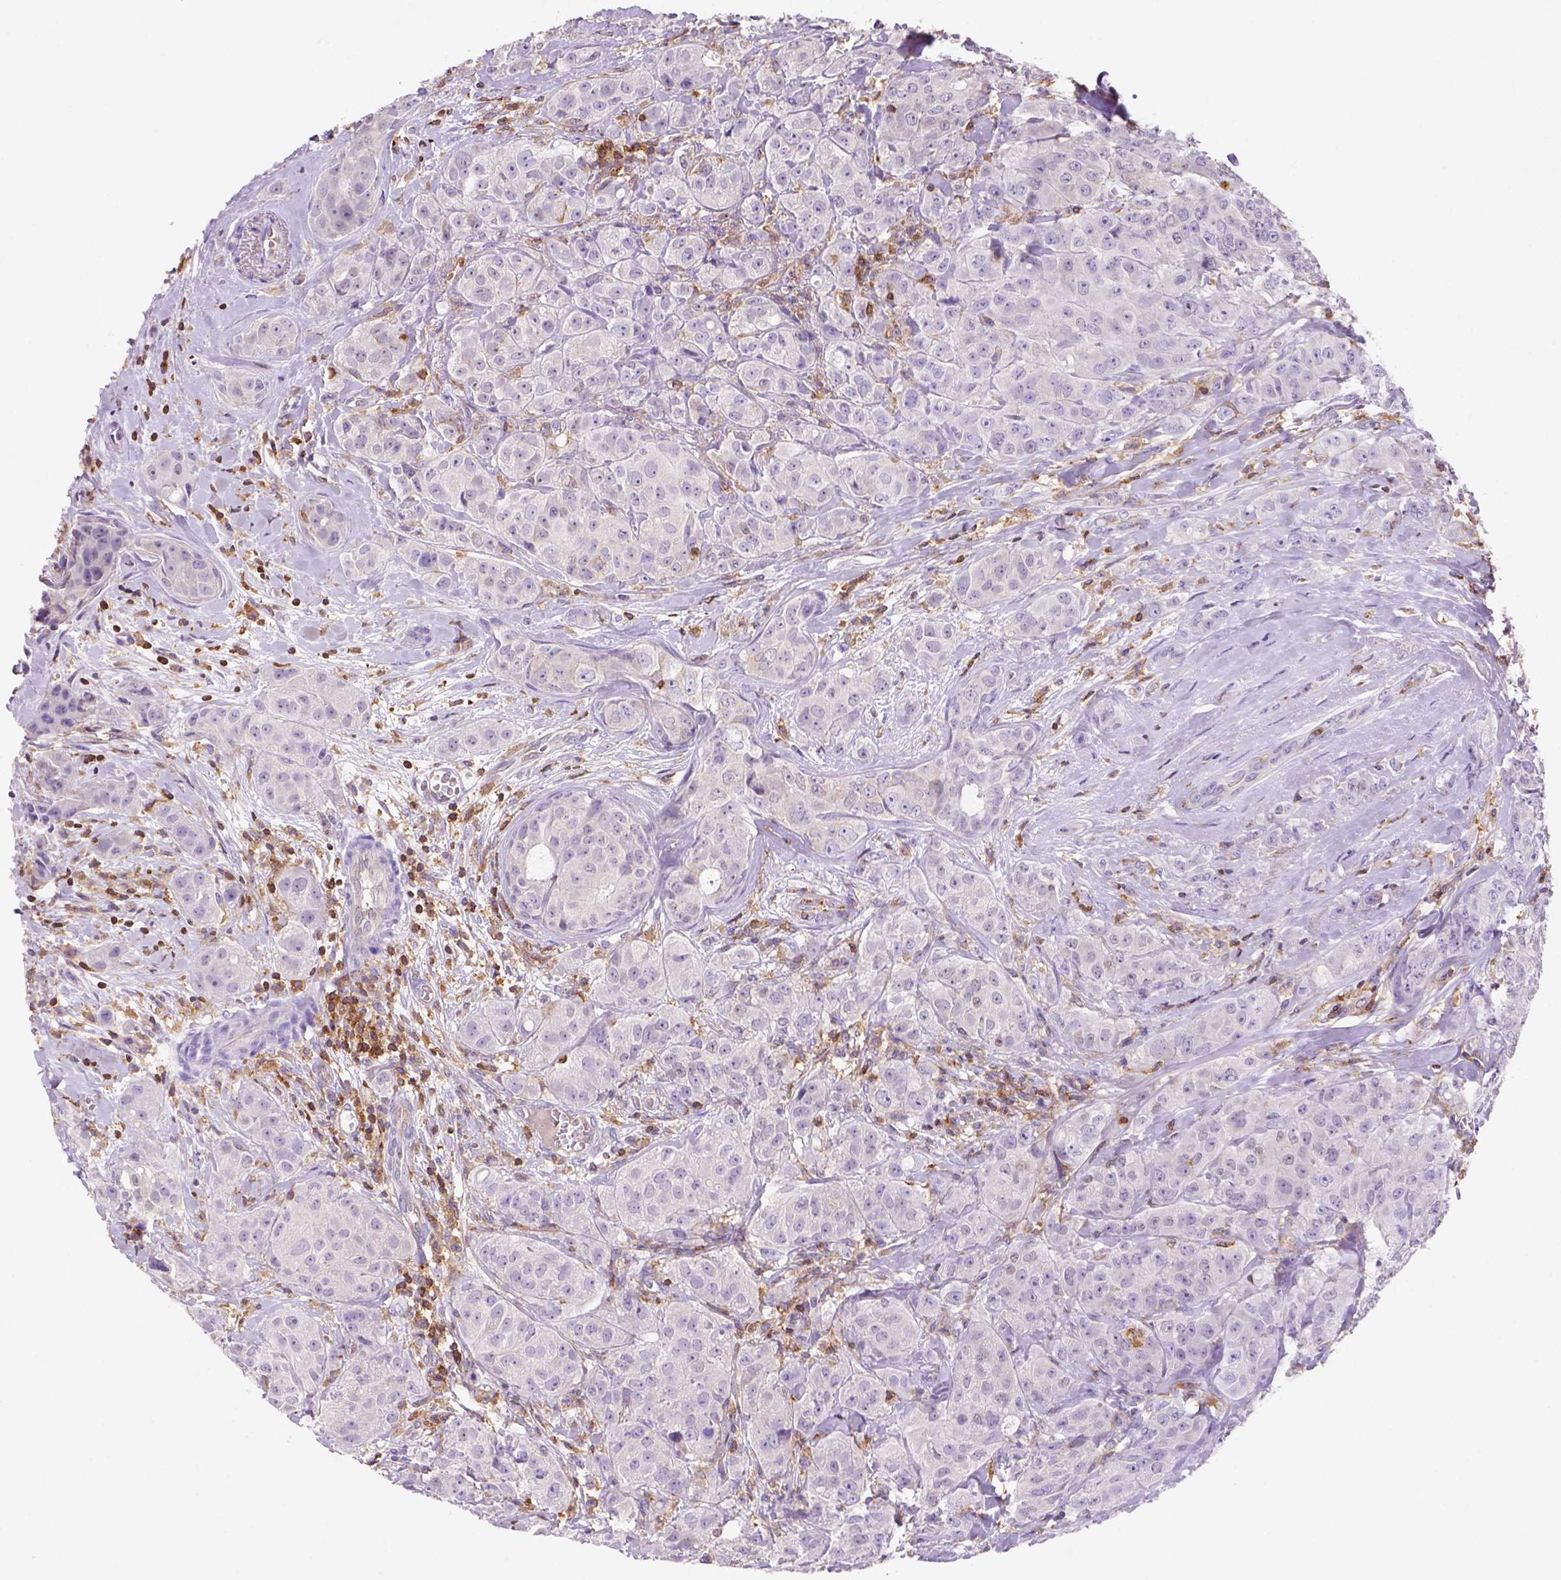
{"staining": {"intensity": "negative", "quantity": "none", "location": "none"}, "tissue": "breast cancer", "cell_type": "Tumor cells", "image_type": "cancer", "snomed": [{"axis": "morphology", "description": "Duct carcinoma"}, {"axis": "topography", "description": "Breast"}], "caption": "The micrograph demonstrates no significant staining in tumor cells of breast invasive ductal carcinoma.", "gene": "INPP5D", "patient": {"sex": "female", "age": 43}}